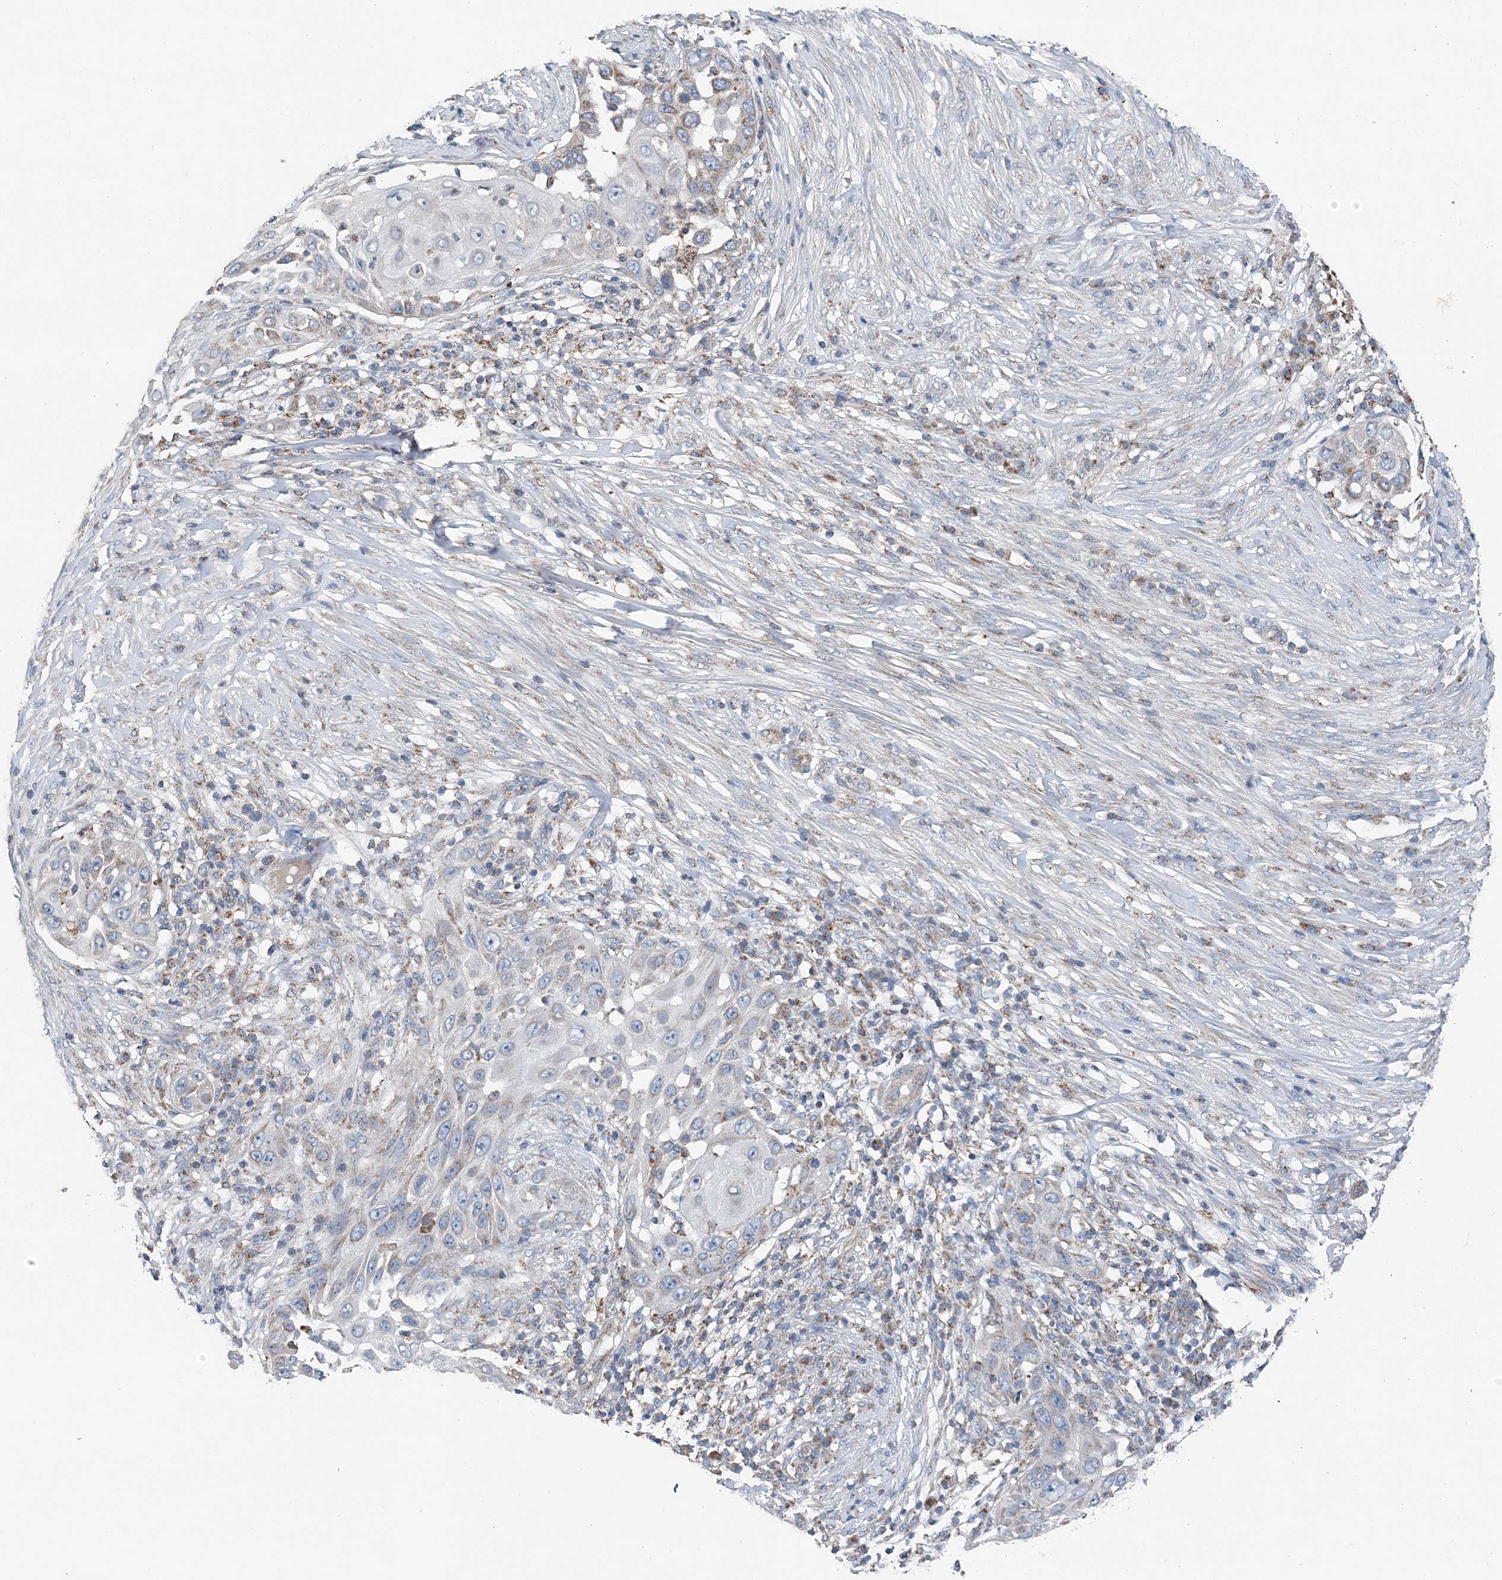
{"staining": {"intensity": "negative", "quantity": "none", "location": "none"}, "tissue": "skin cancer", "cell_type": "Tumor cells", "image_type": "cancer", "snomed": [{"axis": "morphology", "description": "Squamous cell carcinoma, NOS"}, {"axis": "topography", "description": "Skin"}], "caption": "The photomicrograph shows no significant positivity in tumor cells of skin cancer. Brightfield microscopy of immunohistochemistry (IHC) stained with DAB (3,3'-diaminobenzidine) (brown) and hematoxylin (blue), captured at high magnification.", "gene": "SPRY2", "patient": {"sex": "female", "age": 44}}